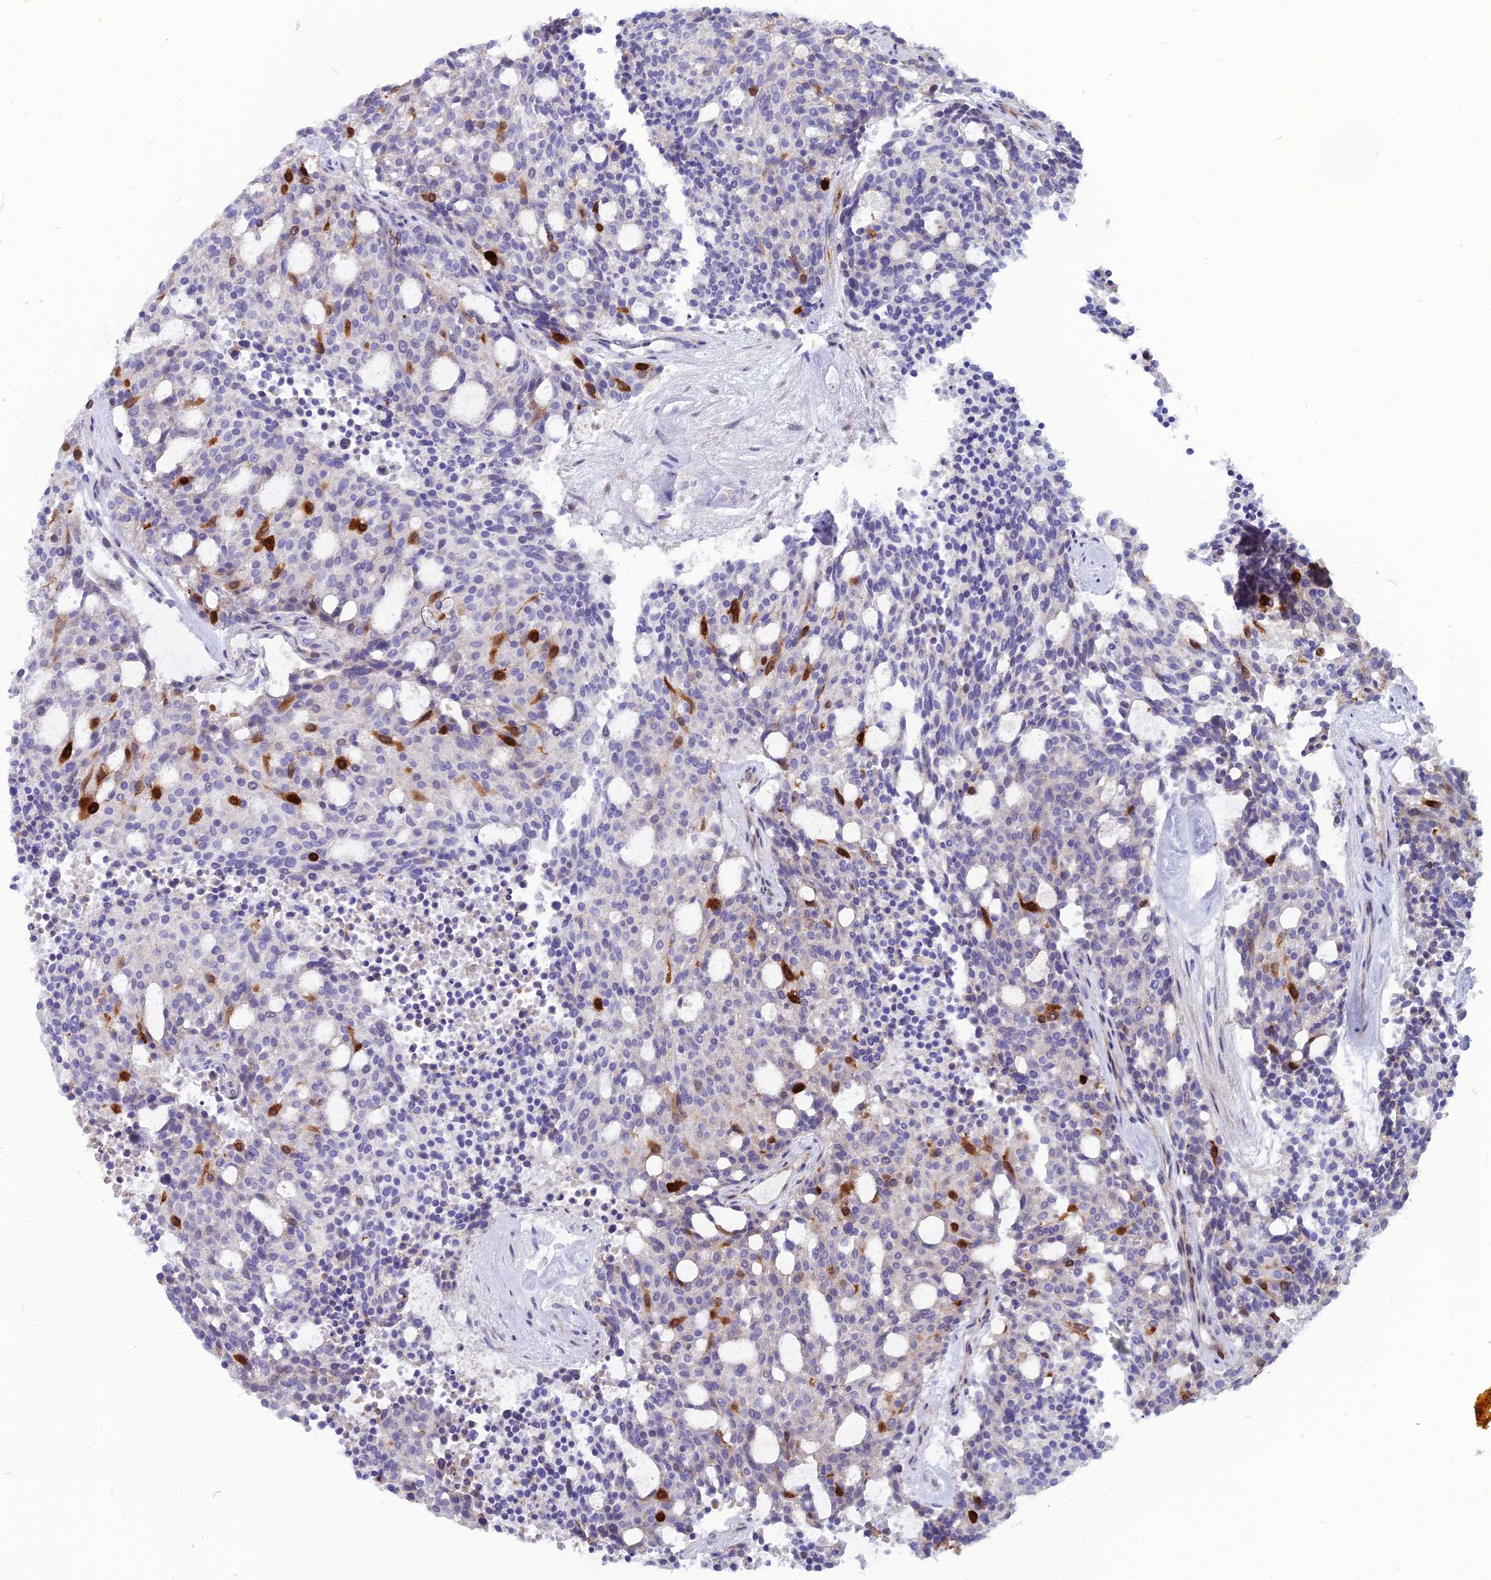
{"staining": {"intensity": "strong", "quantity": "<25%", "location": "nuclear"}, "tissue": "carcinoid", "cell_type": "Tumor cells", "image_type": "cancer", "snomed": [{"axis": "morphology", "description": "Carcinoid, malignant, NOS"}, {"axis": "topography", "description": "Pancreas"}], "caption": "The micrograph exhibits immunohistochemical staining of carcinoid. There is strong nuclear positivity is appreciated in approximately <25% of tumor cells.", "gene": "NUSAP1", "patient": {"sex": "female", "age": 54}}